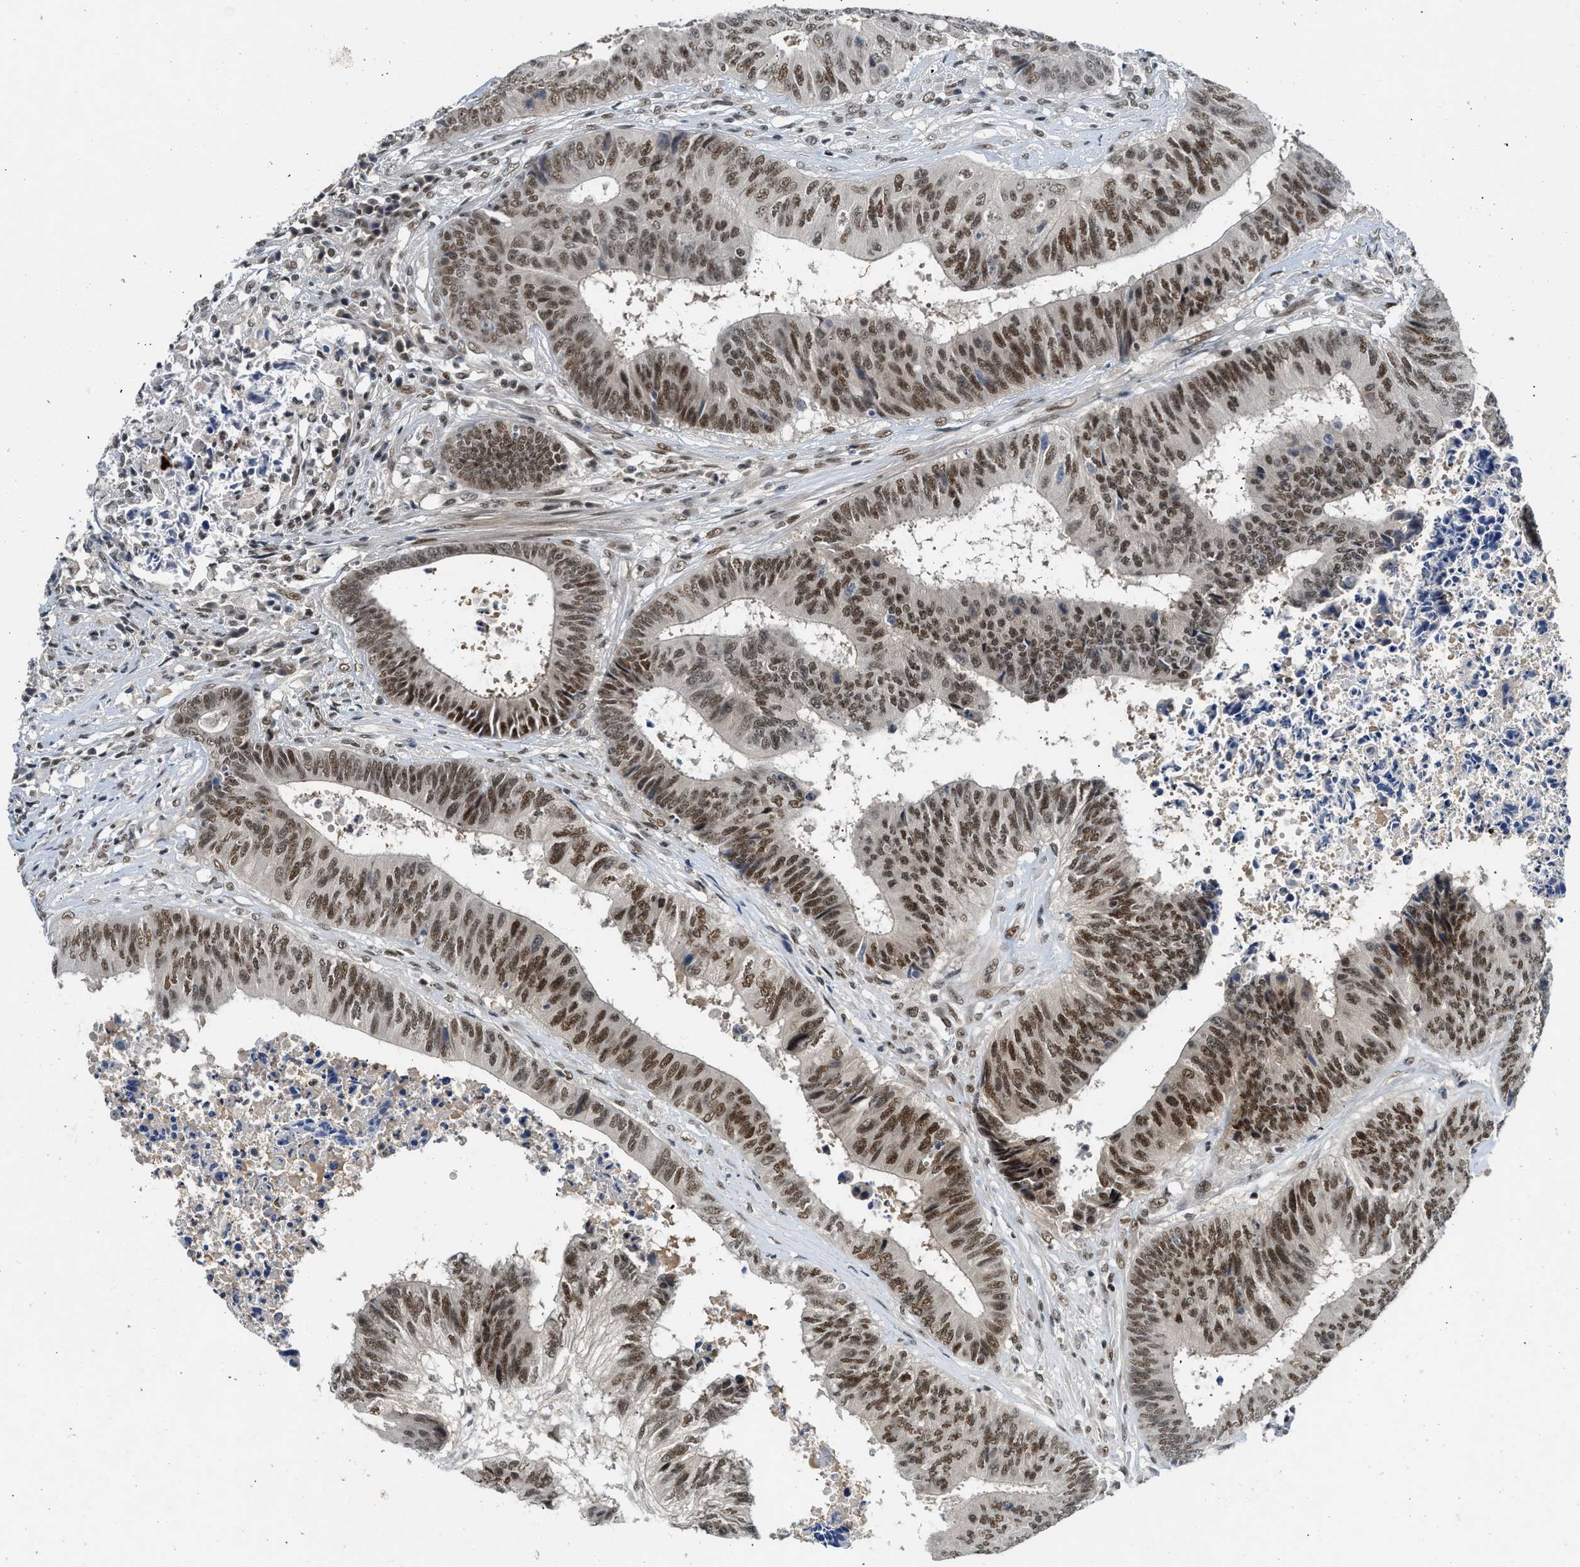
{"staining": {"intensity": "moderate", "quantity": ">75%", "location": "nuclear"}, "tissue": "colorectal cancer", "cell_type": "Tumor cells", "image_type": "cancer", "snomed": [{"axis": "morphology", "description": "Adenocarcinoma, NOS"}, {"axis": "topography", "description": "Rectum"}], "caption": "Immunohistochemical staining of colorectal adenocarcinoma reveals moderate nuclear protein positivity in about >75% of tumor cells.", "gene": "NCOA1", "patient": {"sex": "male", "age": 72}}